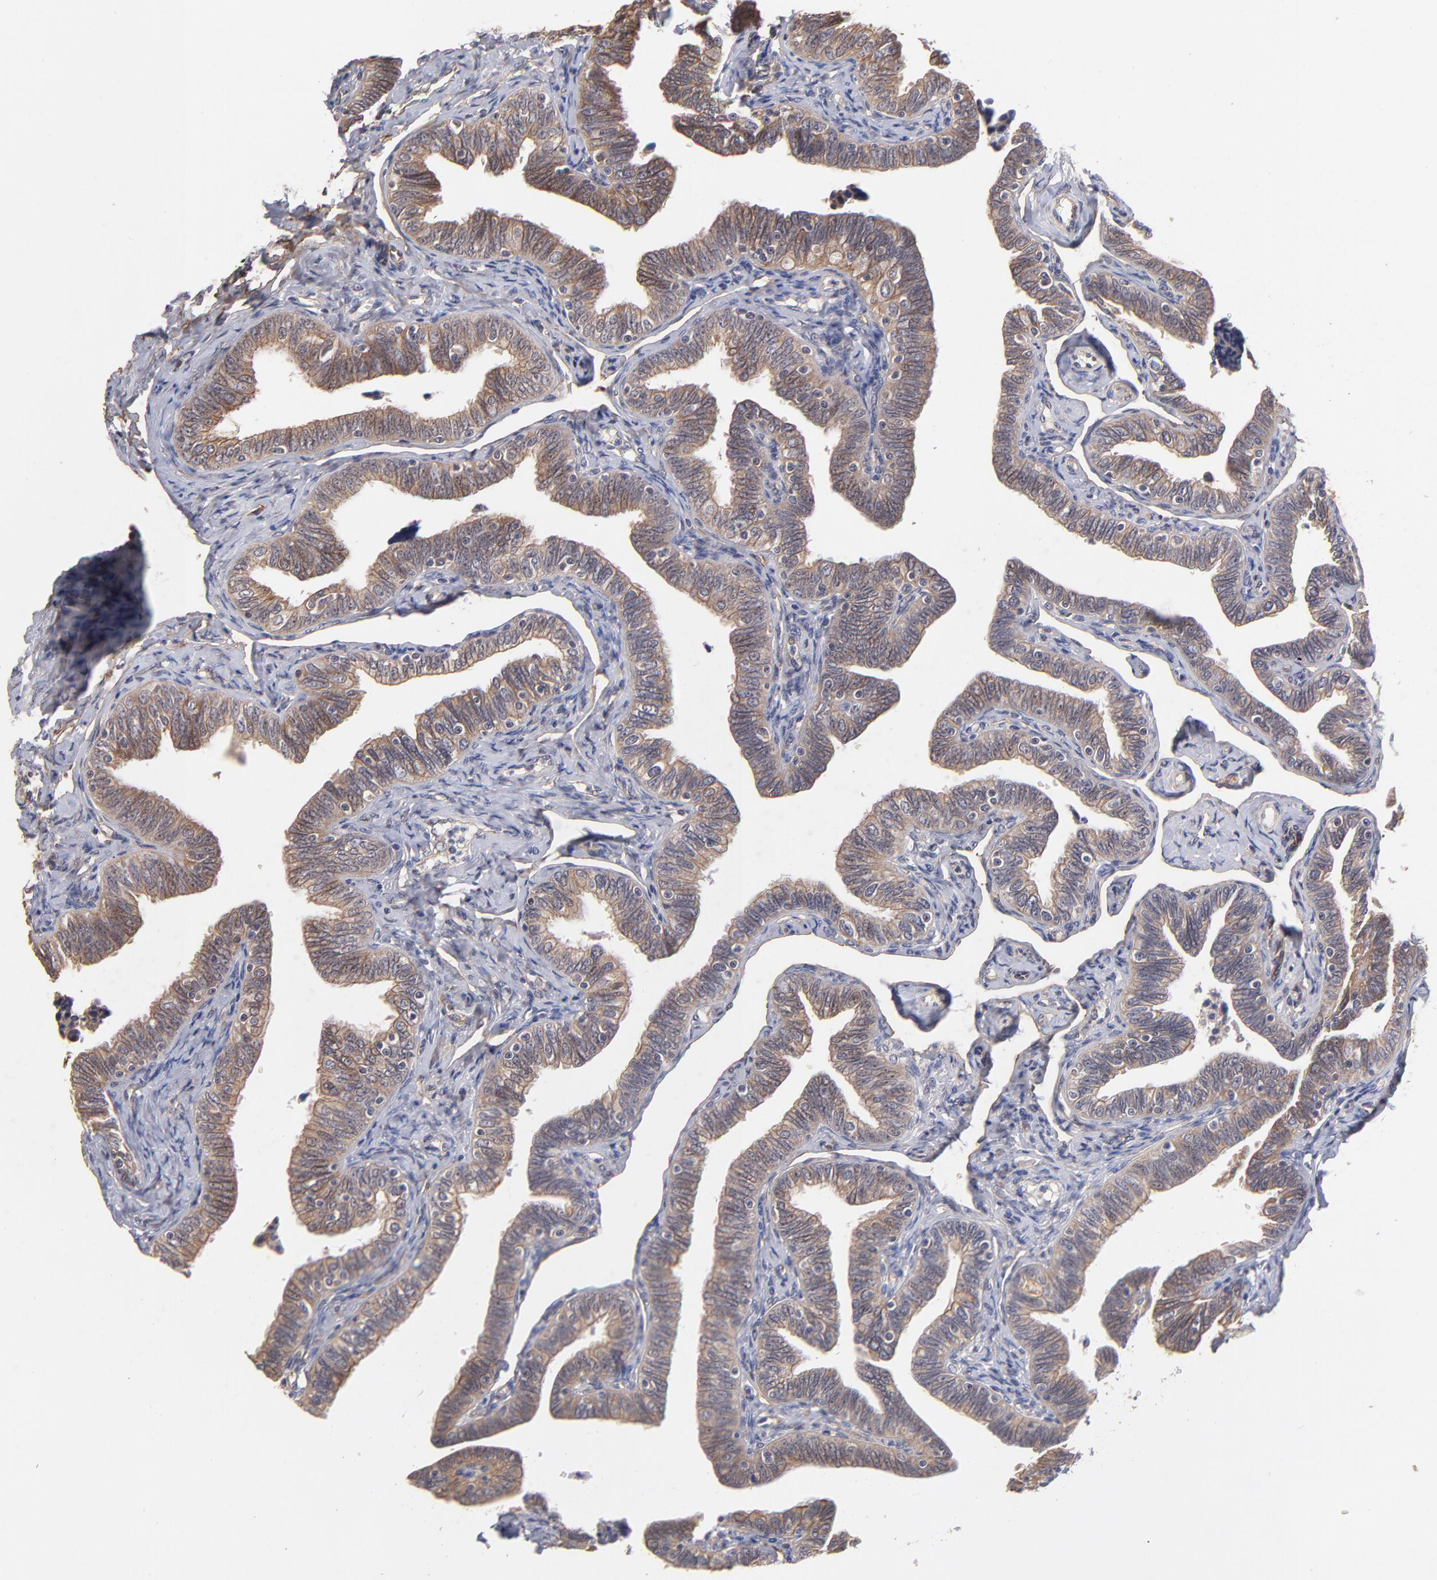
{"staining": {"intensity": "moderate", "quantity": ">75%", "location": "cytoplasmic/membranous"}, "tissue": "fallopian tube", "cell_type": "Glandular cells", "image_type": "normal", "snomed": [{"axis": "morphology", "description": "Normal tissue, NOS"}, {"axis": "topography", "description": "Fallopian tube"}, {"axis": "topography", "description": "Ovary"}], "caption": "Immunohistochemistry (IHC) of unremarkable human fallopian tube displays medium levels of moderate cytoplasmic/membranous positivity in approximately >75% of glandular cells. (Brightfield microscopy of DAB IHC at high magnification).", "gene": "STAP2", "patient": {"sex": "female", "age": 69}}